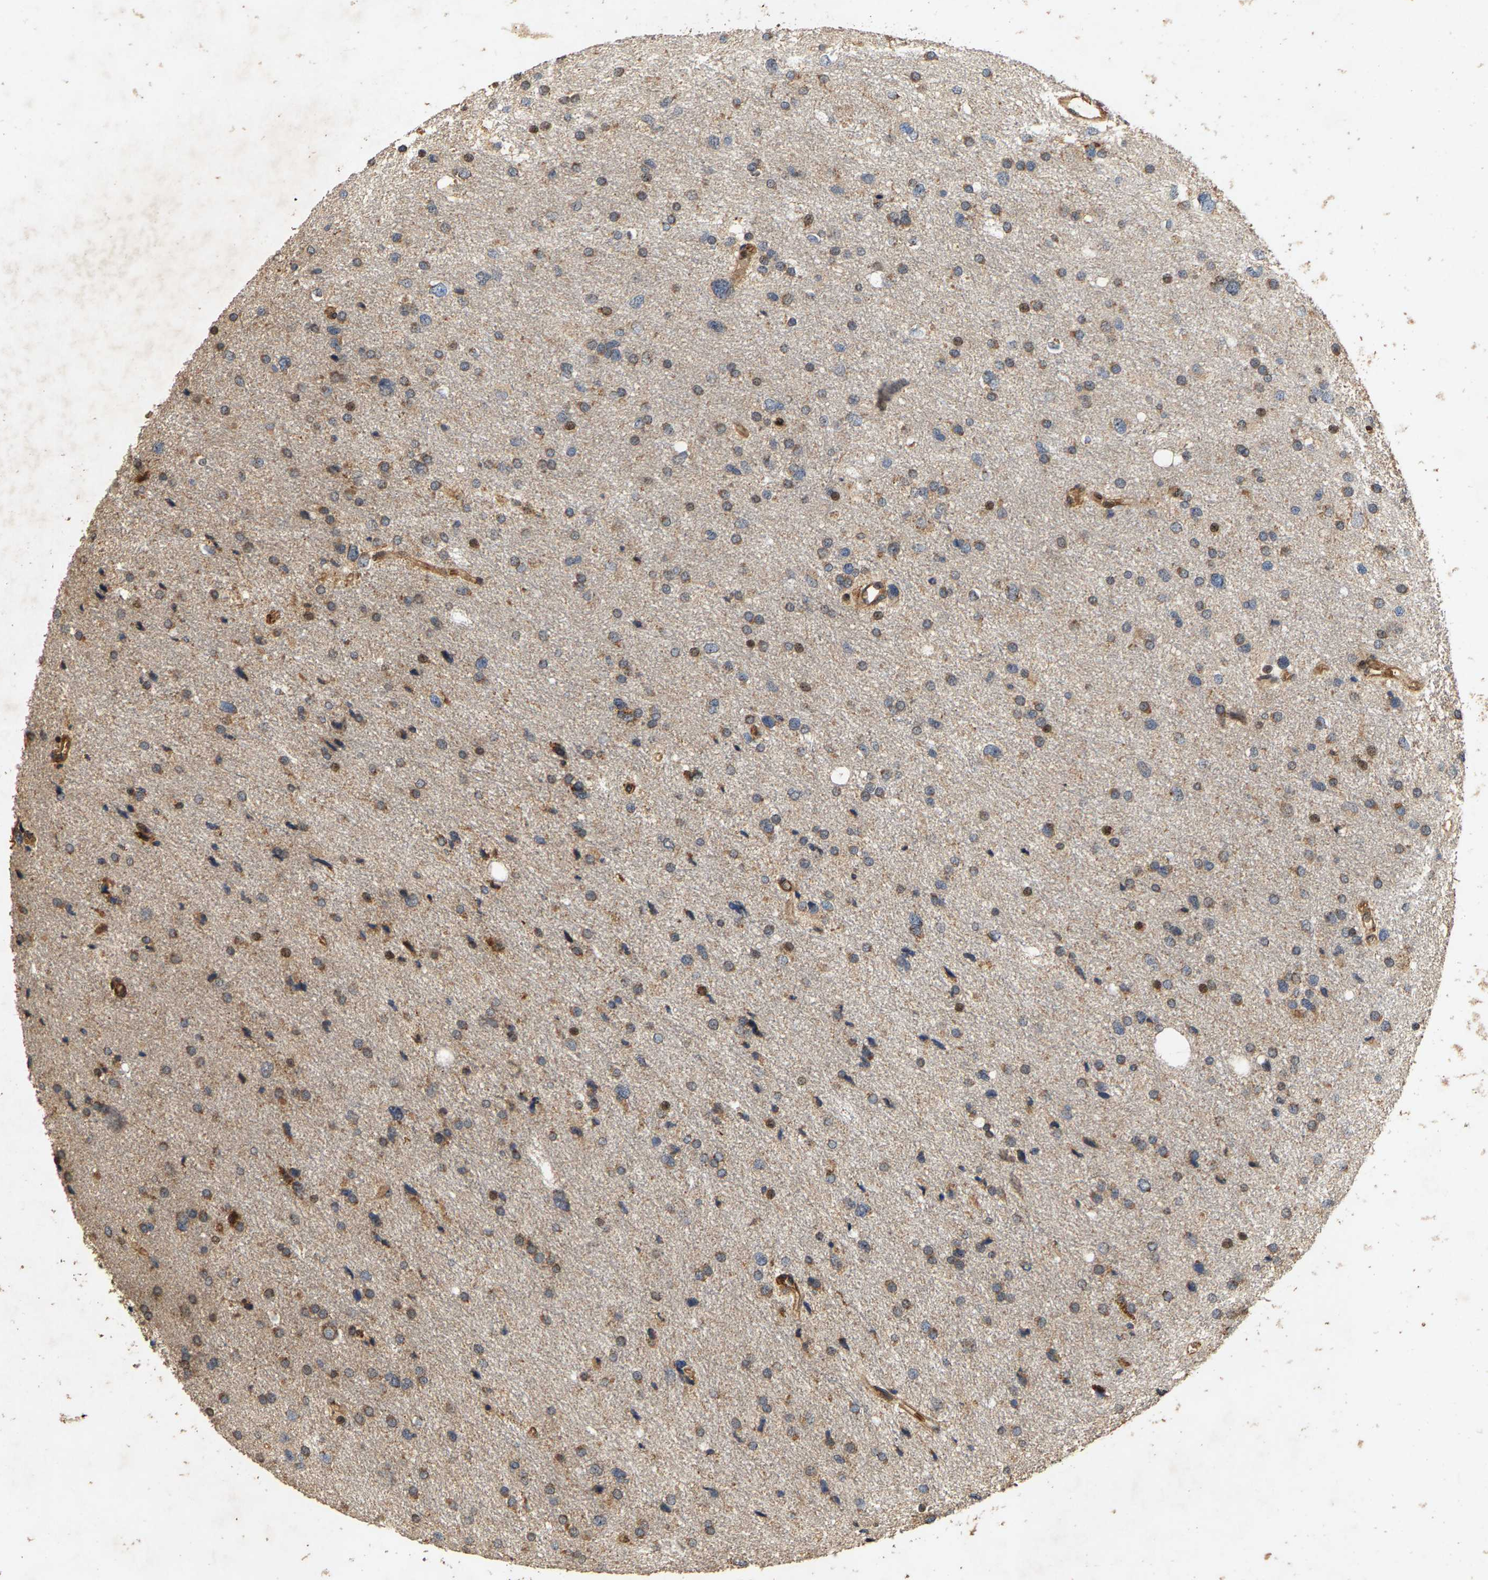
{"staining": {"intensity": "weak", "quantity": ">75%", "location": "cytoplasmic/membranous"}, "tissue": "glioma", "cell_type": "Tumor cells", "image_type": "cancer", "snomed": [{"axis": "morphology", "description": "Glioma, malignant, Low grade"}, {"axis": "topography", "description": "Brain"}], "caption": "Immunohistochemistry of glioma reveals low levels of weak cytoplasmic/membranous expression in approximately >75% of tumor cells. The staining is performed using DAB (3,3'-diaminobenzidine) brown chromogen to label protein expression. The nuclei are counter-stained blue using hematoxylin.", "gene": "CIDEC", "patient": {"sex": "female", "age": 37}}